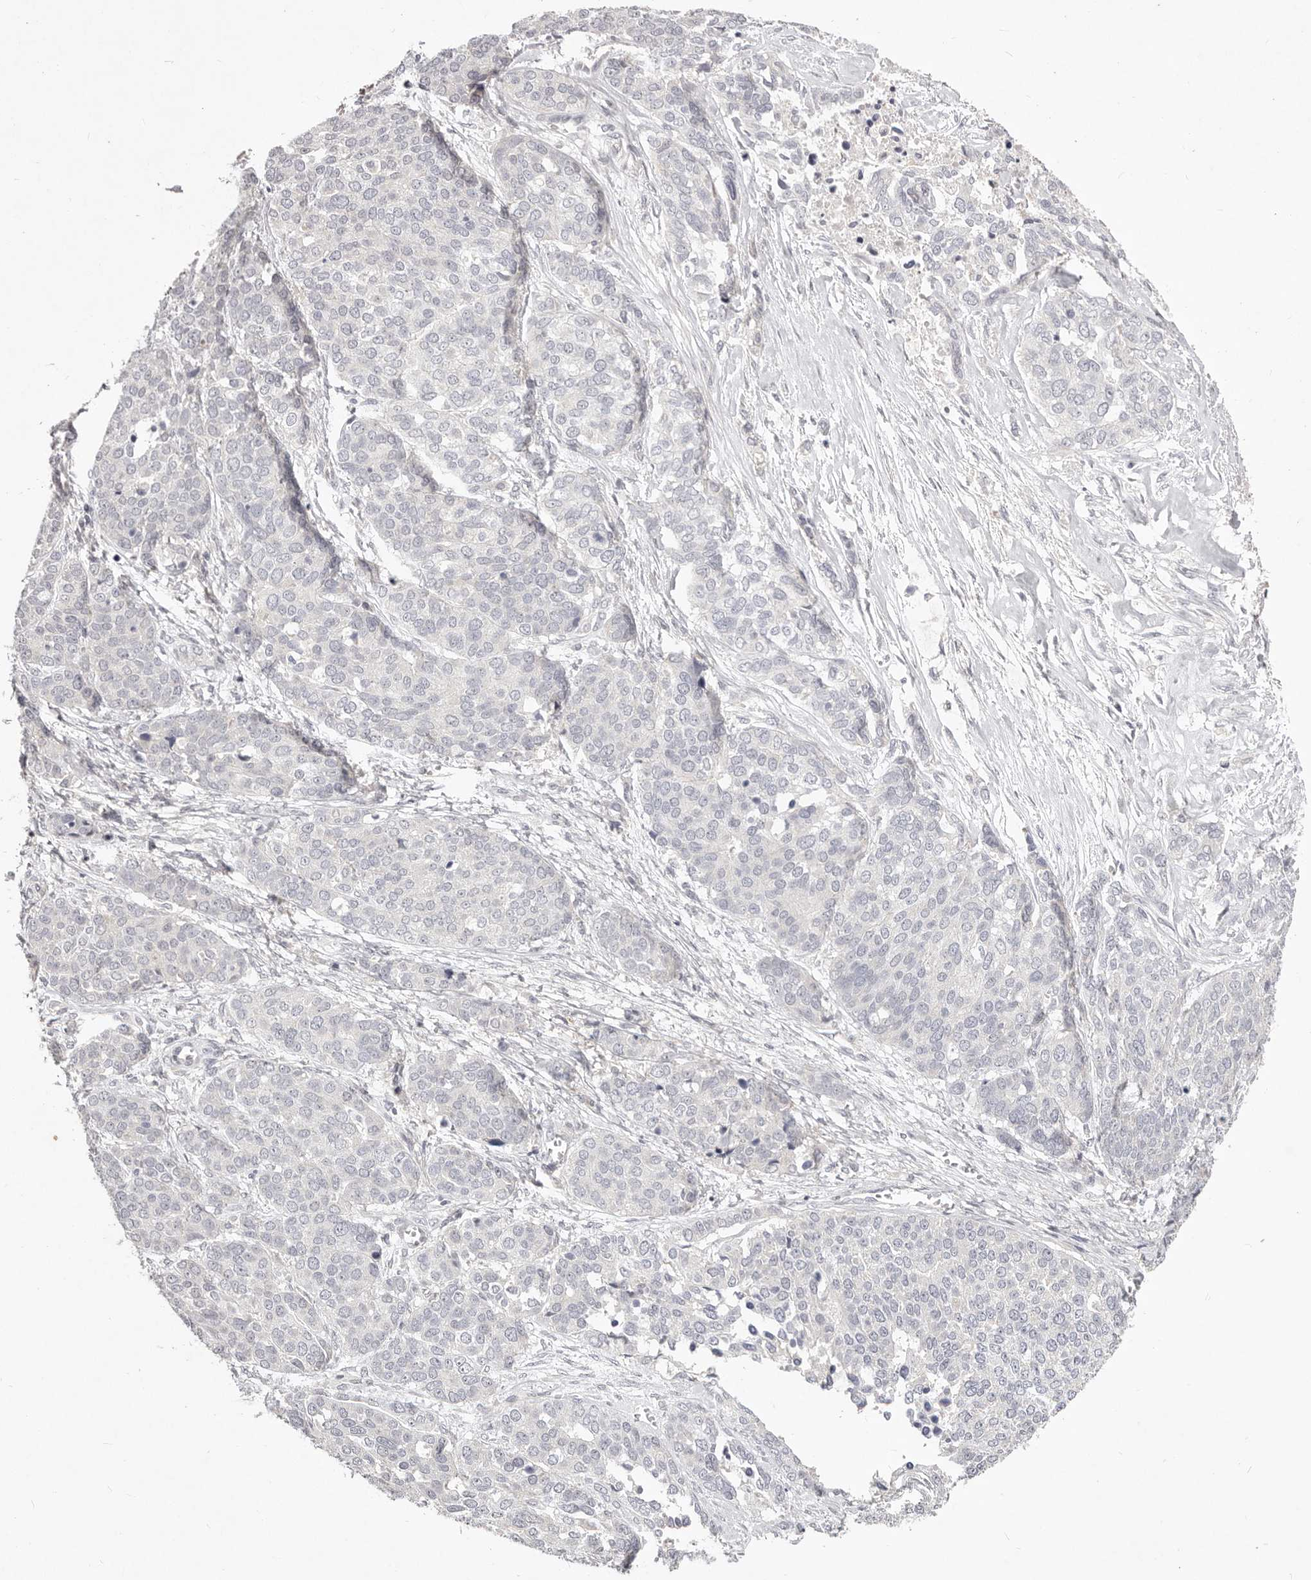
{"staining": {"intensity": "negative", "quantity": "none", "location": "none"}, "tissue": "ovarian cancer", "cell_type": "Tumor cells", "image_type": "cancer", "snomed": [{"axis": "morphology", "description": "Cystadenocarcinoma, serous, NOS"}, {"axis": "topography", "description": "Ovary"}], "caption": "IHC of human ovarian cancer exhibits no expression in tumor cells.", "gene": "GARNL3", "patient": {"sex": "female", "age": 44}}